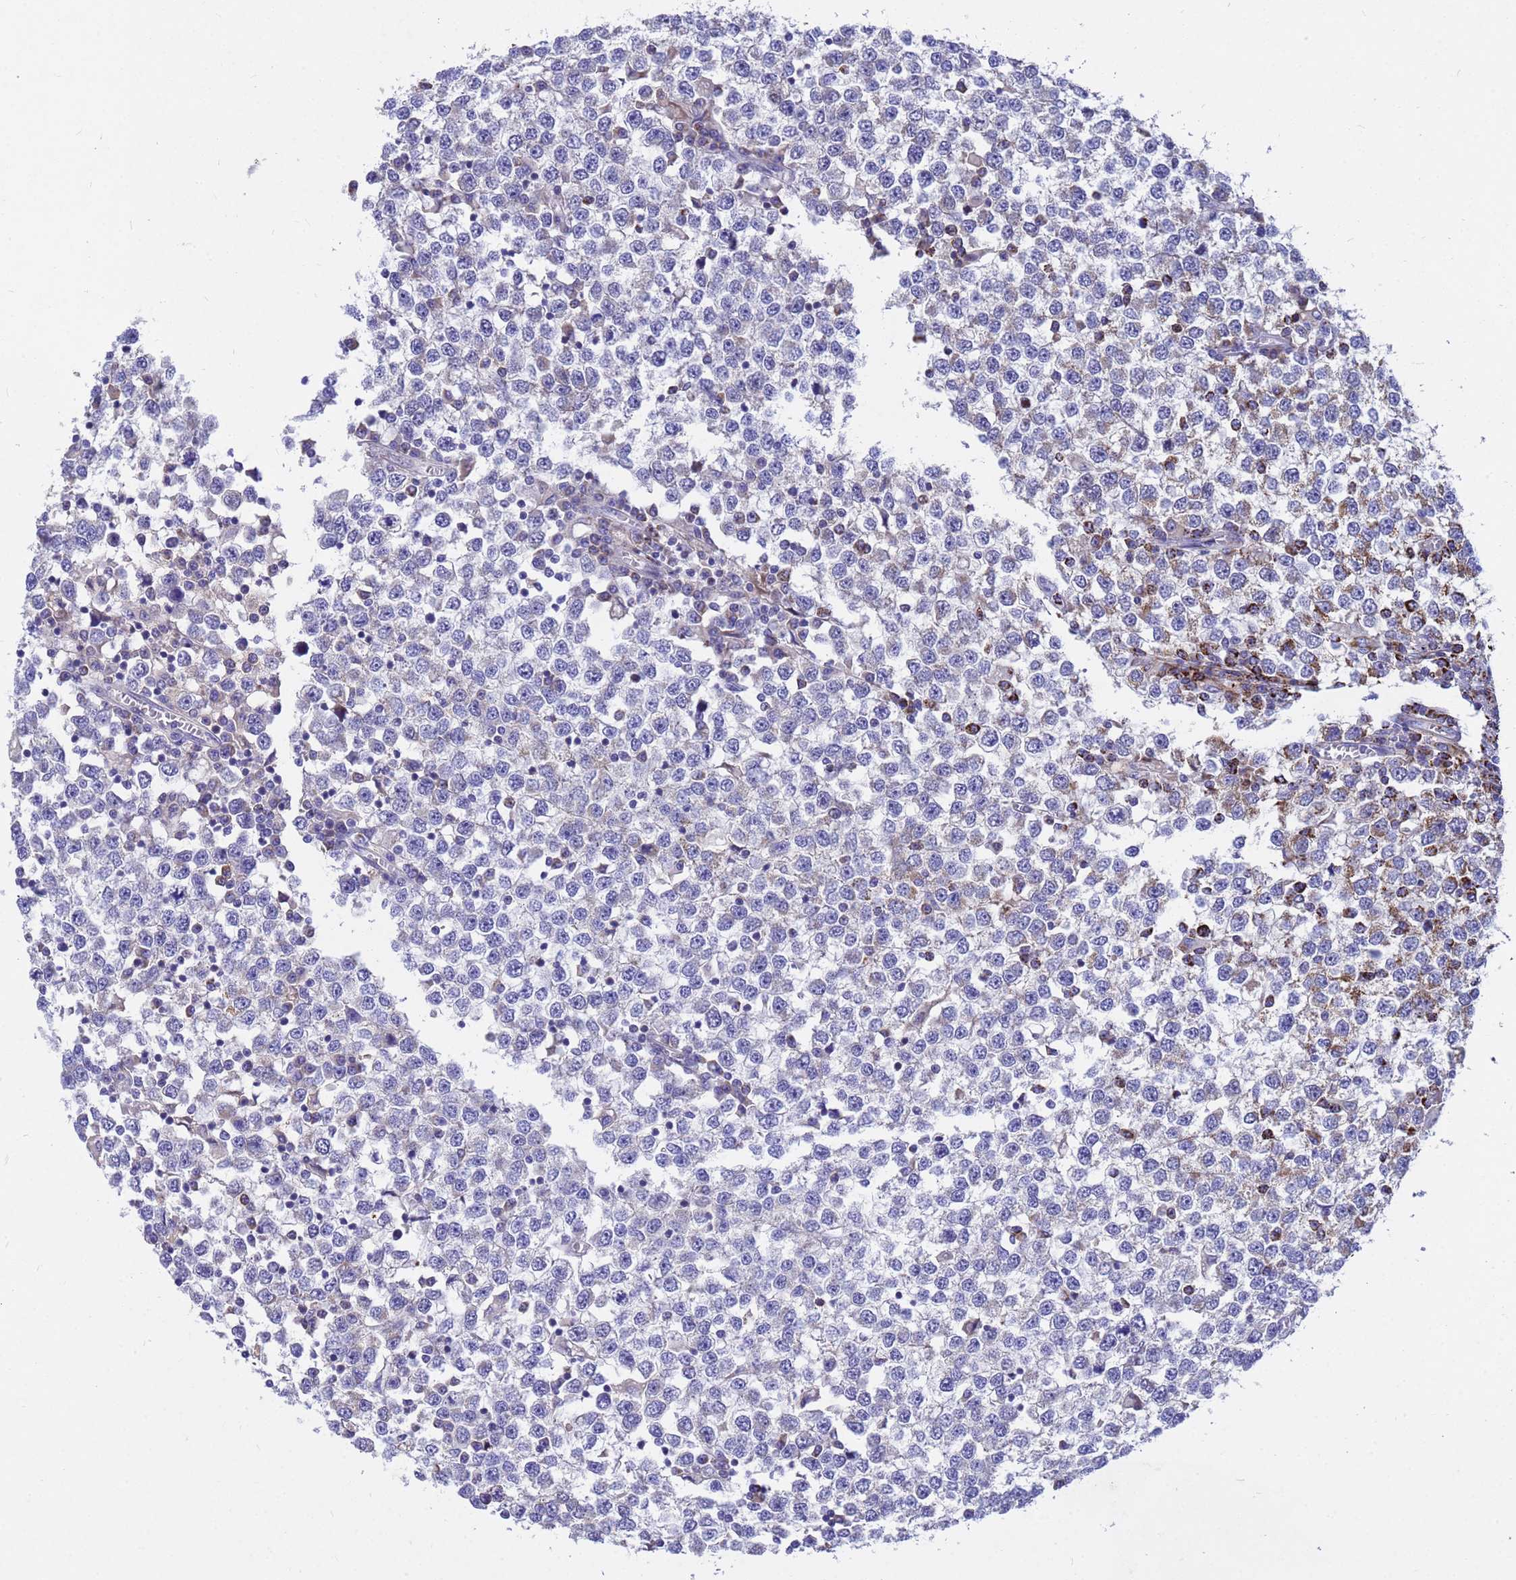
{"staining": {"intensity": "moderate", "quantity": "25%-75%", "location": "cytoplasmic/membranous"}, "tissue": "testis cancer", "cell_type": "Tumor cells", "image_type": "cancer", "snomed": [{"axis": "morphology", "description": "Seminoma, NOS"}, {"axis": "topography", "description": "Testis"}], "caption": "Immunohistochemical staining of testis cancer (seminoma) displays medium levels of moderate cytoplasmic/membranous protein positivity in approximately 25%-75% of tumor cells.", "gene": "TUBGCP3", "patient": {"sex": "male", "age": 65}}